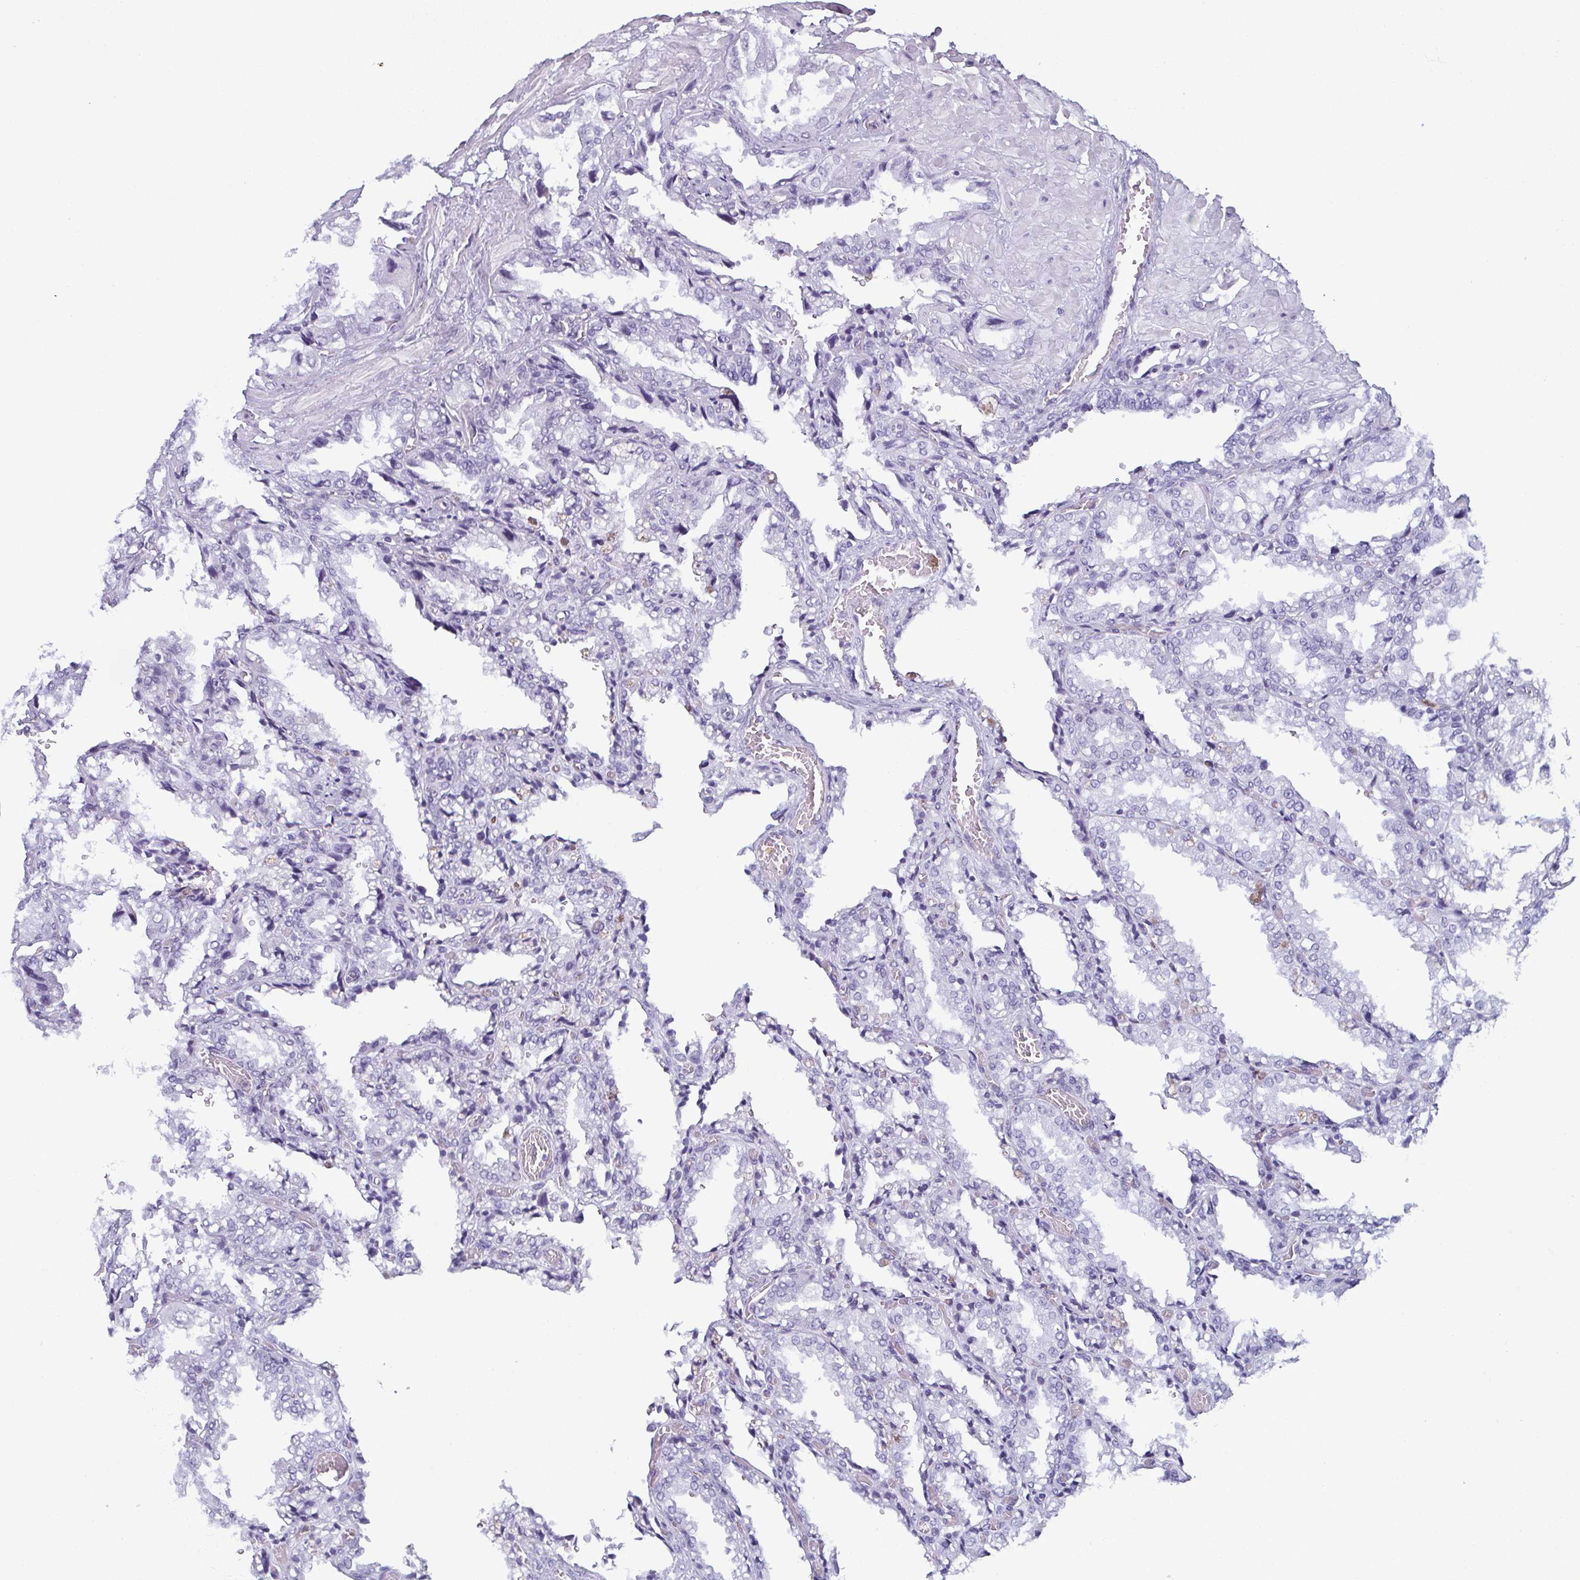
{"staining": {"intensity": "negative", "quantity": "none", "location": "none"}, "tissue": "seminal vesicle", "cell_type": "Glandular cells", "image_type": "normal", "snomed": [{"axis": "morphology", "description": "Normal tissue, NOS"}, {"axis": "topography", "description": "Seminal veicle"}], "caption": "The photomicrograph demonstrates no significant staining in glandular cells of seminal vesicle.", "gene": "CDA", "patient": {"sex": "male", "age": 57}}